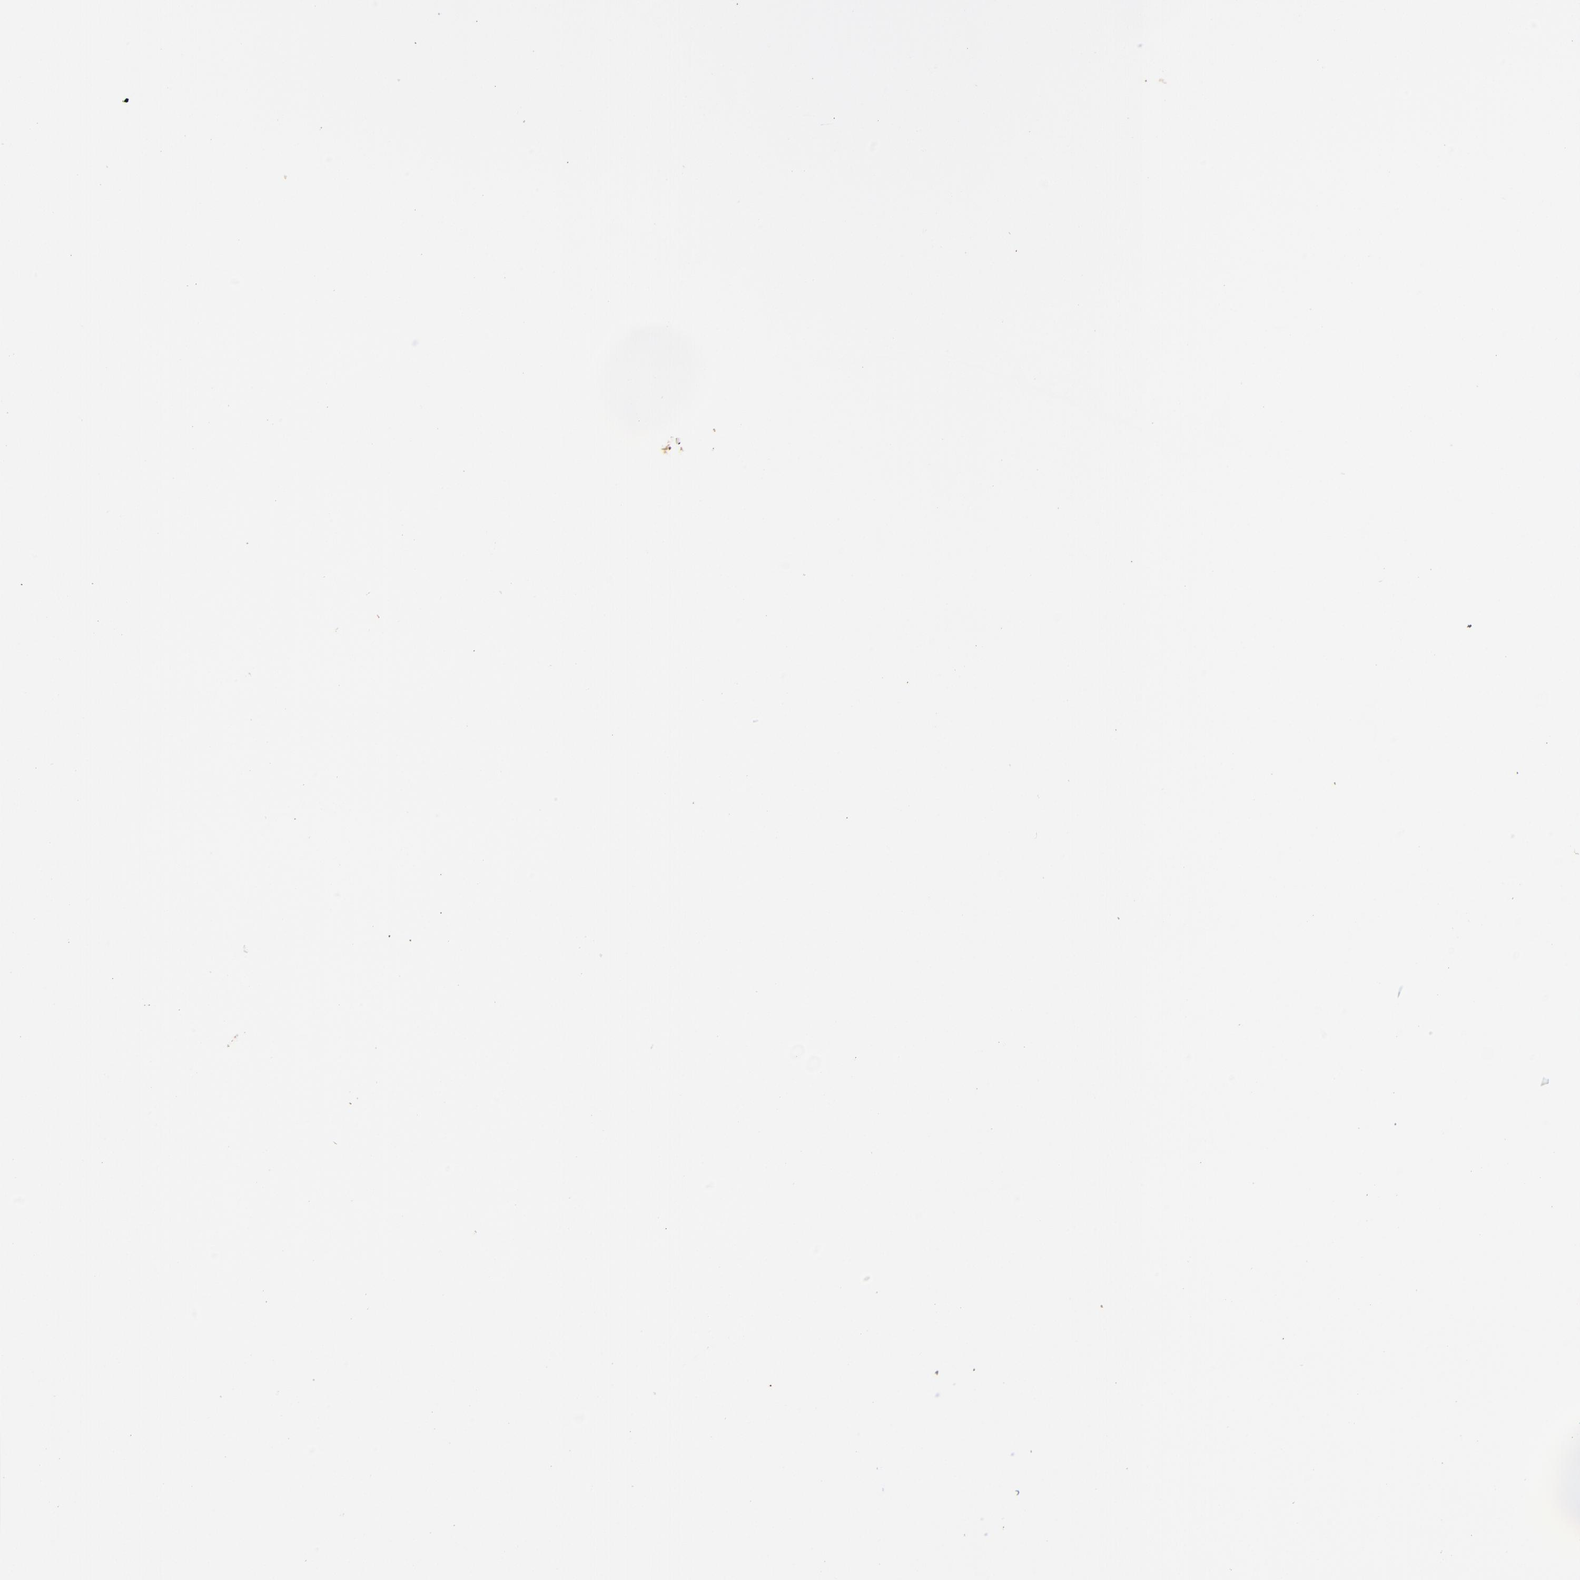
{"staining": {"intensity": "negative", "quantity": "none", "location": "none"}, "tissue": "skin cancer", "cell_type": "Tumor cells", "image_type": "cancer", "snomed": [{"axis": "morphology", "description": "Squamous cell carcinoma, NOS"}, {"axis": "topography", "description": "Skin"}], "caption": "Tumor cells show no significant expression in skin cancer (squamous cell carcinoma).", "gene": "SNAP25", "patient": {"sex": "male", "age": 24}}